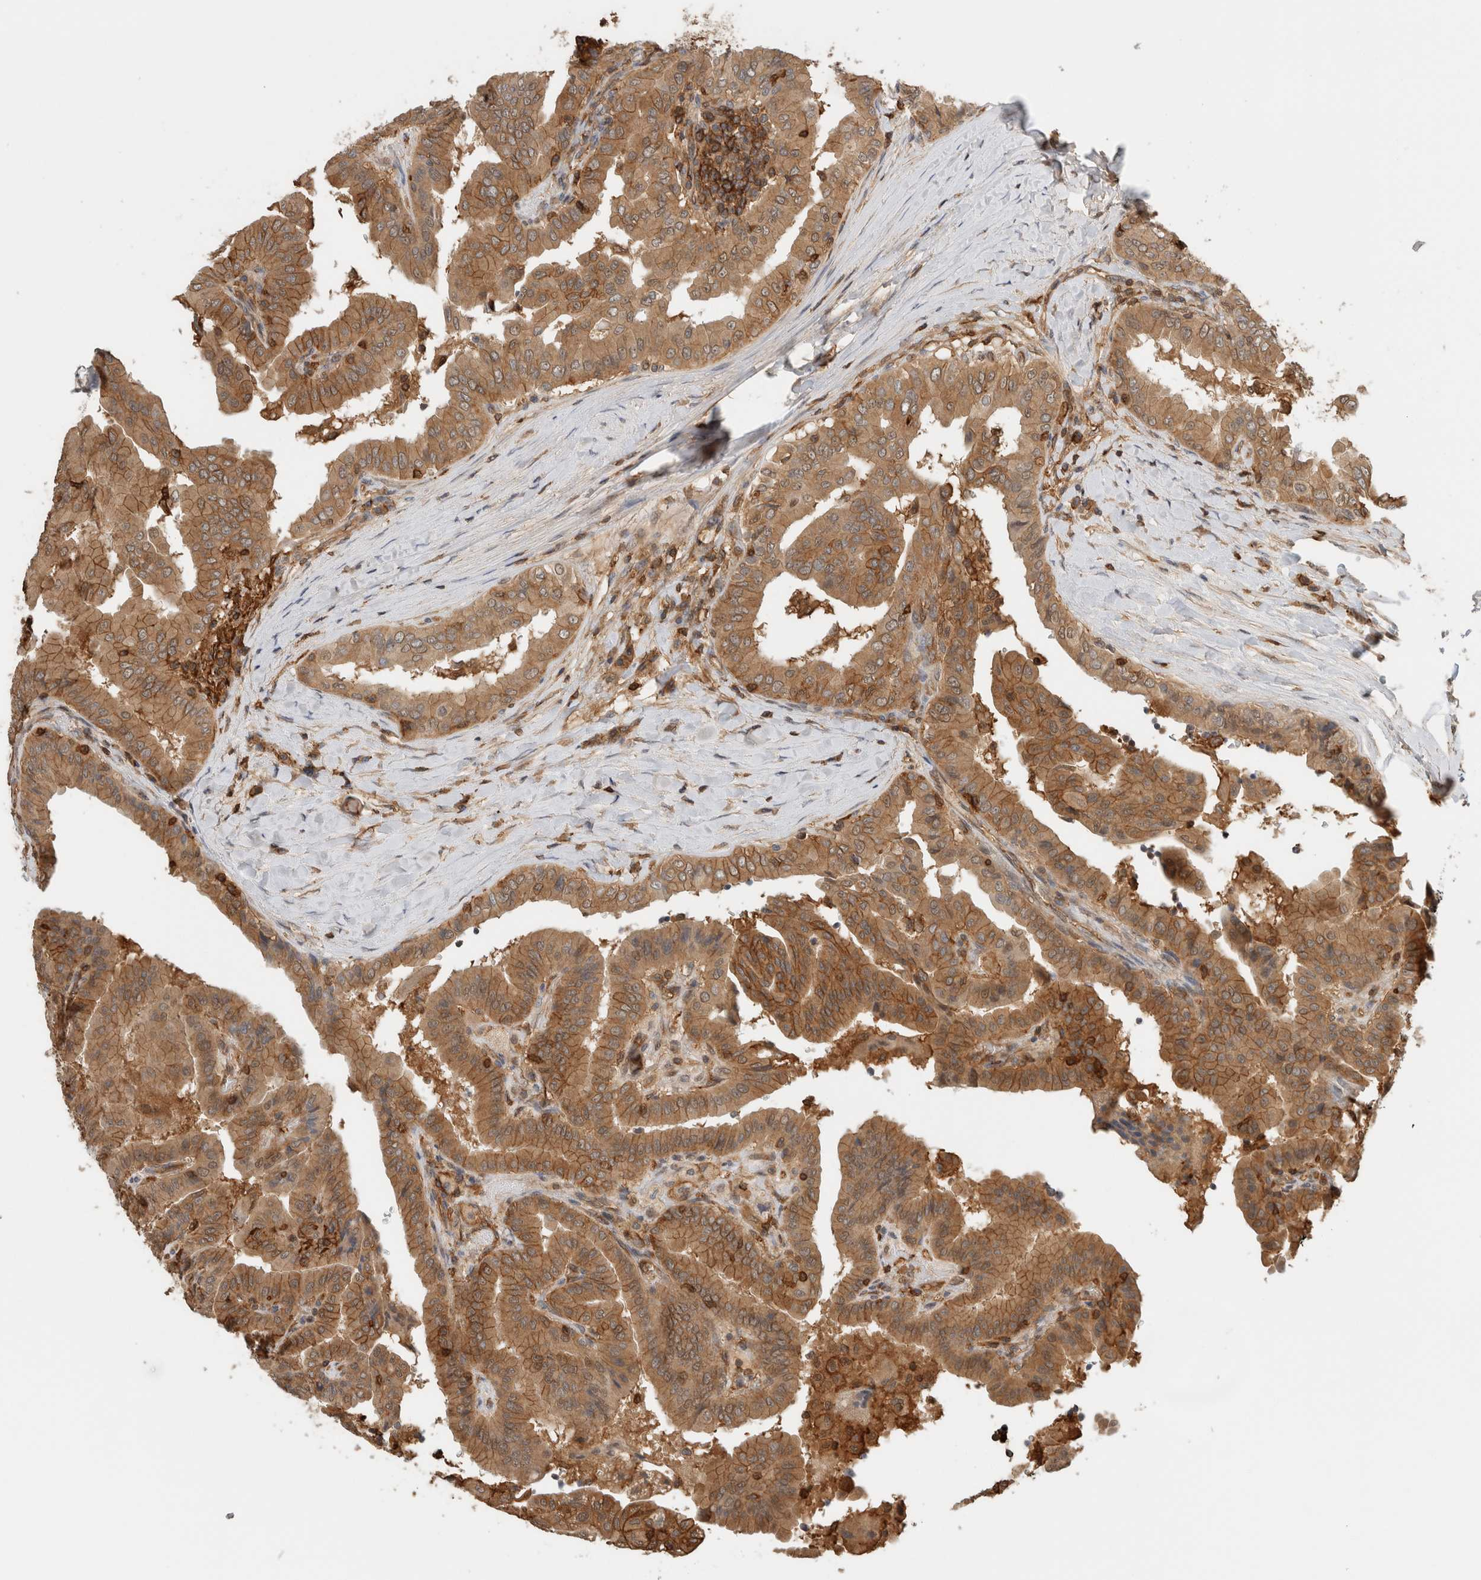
{"staining": {"intensity": "moderate", "quantity": ">75%", "location": "cytoplasmic/membranous"}, "tissue": "thyroid cancer", "cell_type": "Tumor cells", "image_type": "cancer", "snomed": [{"axis": "morphology", "description": "Papillary adenocarcinoma, NOS"}, {"axis": "topography", "description": "Thyroid gland"}], "caption": "Thyroid cancer (papillary adenocarcinoma) stained with DAB IHC shows medium levels of moderate cytoplasmic/membranous staining in about >75% of tumor cells.", "gene": "PFDN4", "patient": {"sex": "male", "age": 33}}